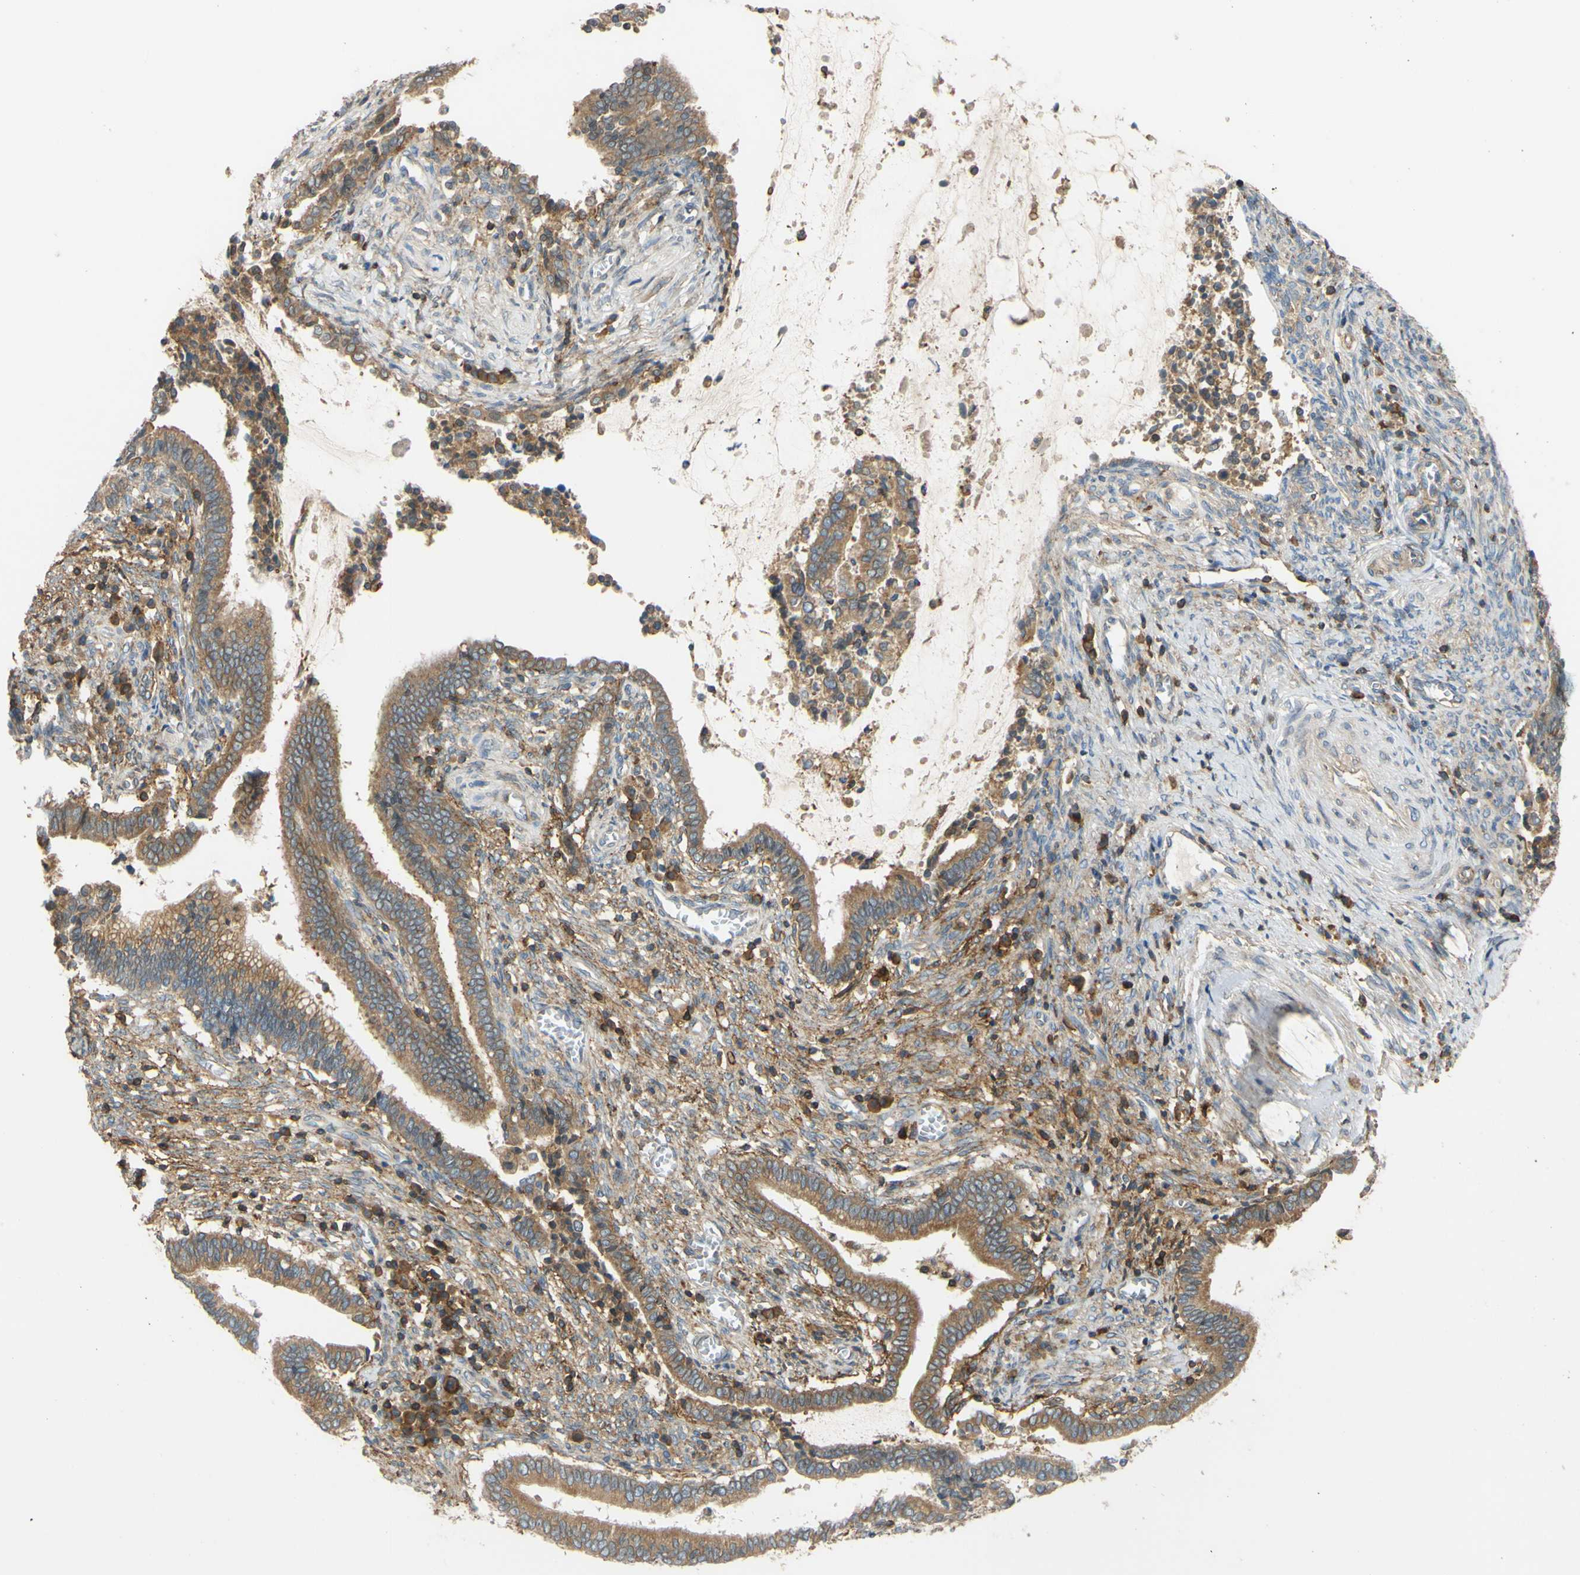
{"staining": {"intensity": "moderate", "quantity": ">75%", "location": "cytoplasmic/membranous"}, "tissue": "cervical cancer", "cell_type": "Tumor cells", "image_type": "cancer", "snomed": [{"axis": "morphology", "description": "Adenocarcinoma, NOS"}, {"axis": "topography", "description": "Cervix"}], "caption": "A brown stain highlights moderate cytoplasmic/membranous expression of a protein in cervical cancer tumor cells.", "gene": "POR", "patient": {"sex": "female", "age": 44}}